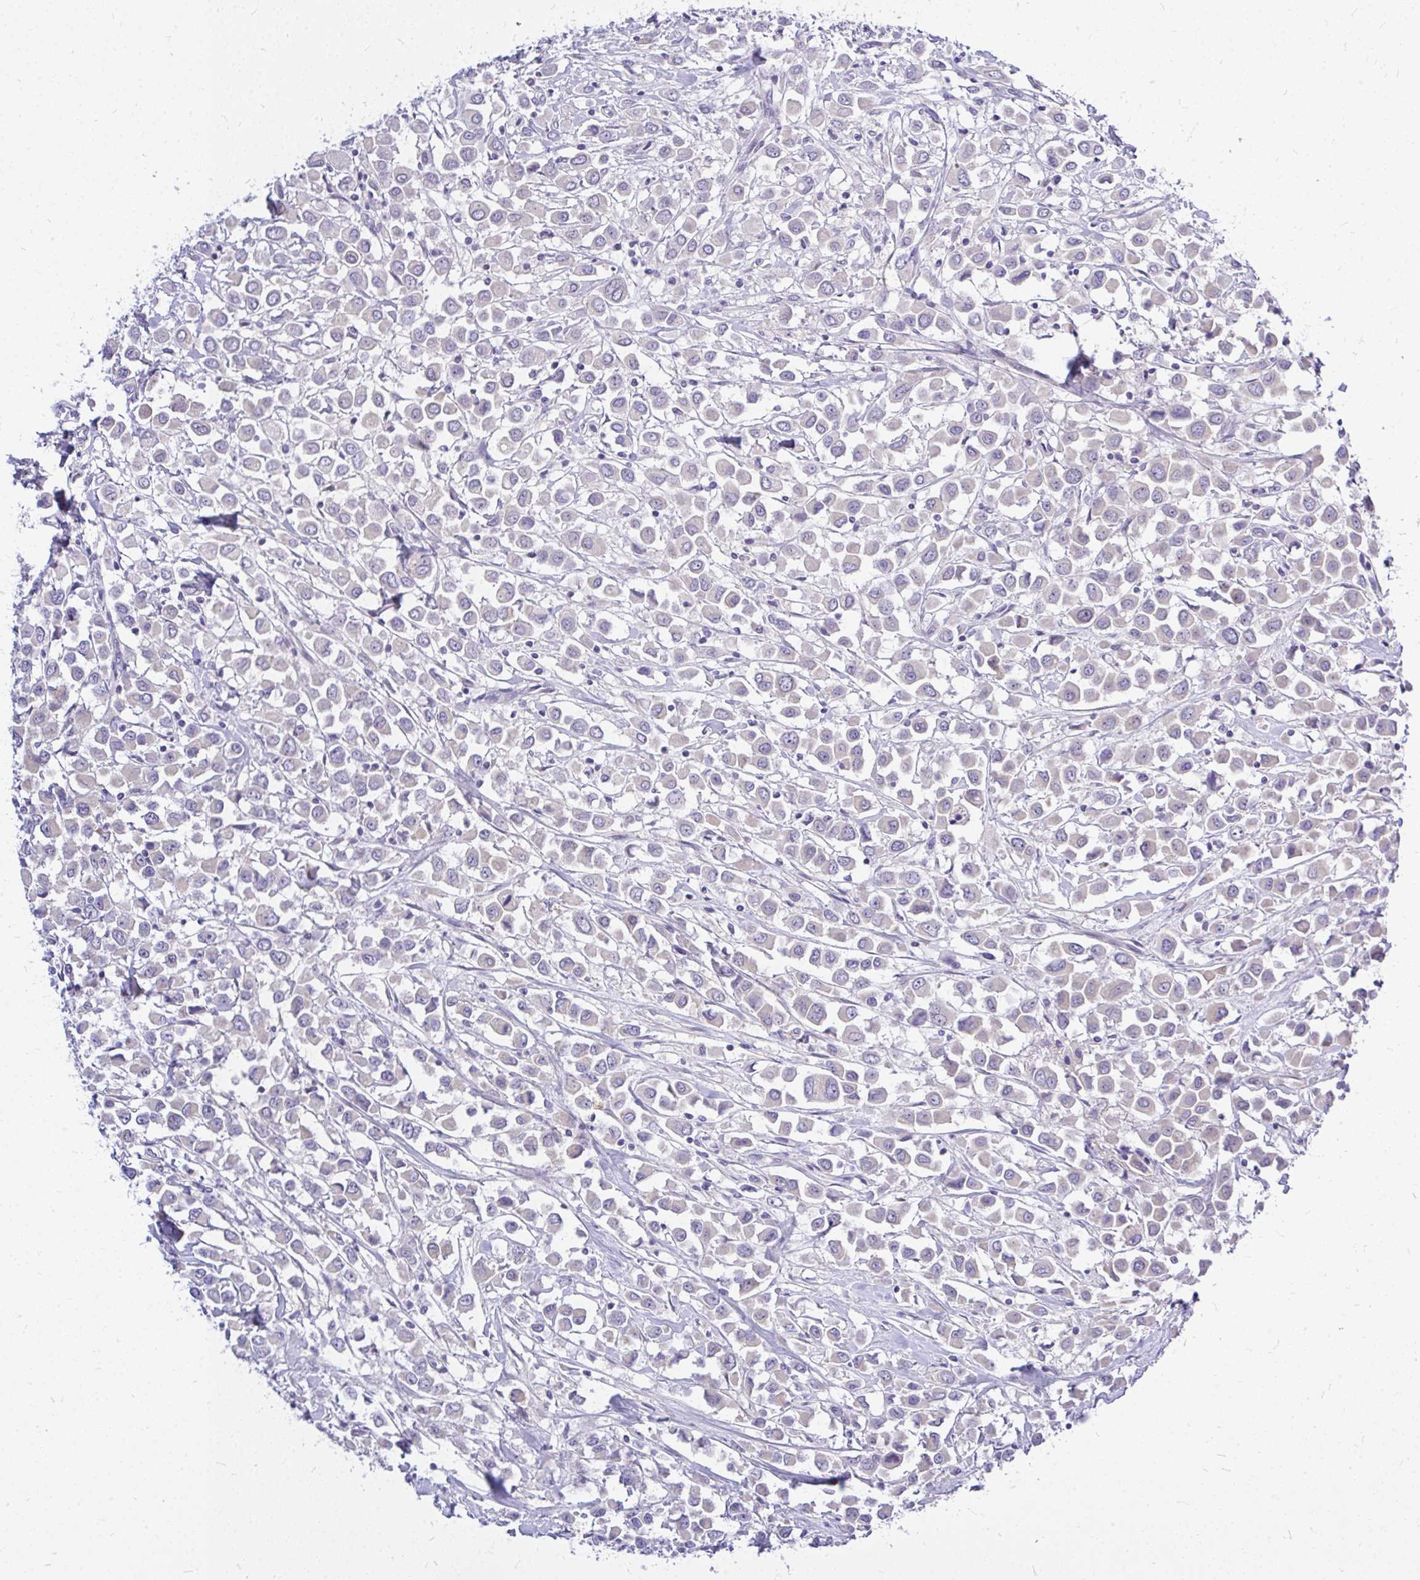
{"staining": {"intensity": "negative", "quantity": "none", "location": "none"}, "tissue": "breast cancer", "cell_type": "Tumor cells", "image_type": "cancer", "snomed": [{"axis": "morphology", "description": "Duct carcinoma"}, {"axis": "topography", "description": "Breast"}], "caption": "Immunohistochemical staining of human breast intraductal carcinoma reveals no significant staining in tumor cells.", "gene": "MAP1LC3A", "patient": {"sex": "female", "age": 61}}